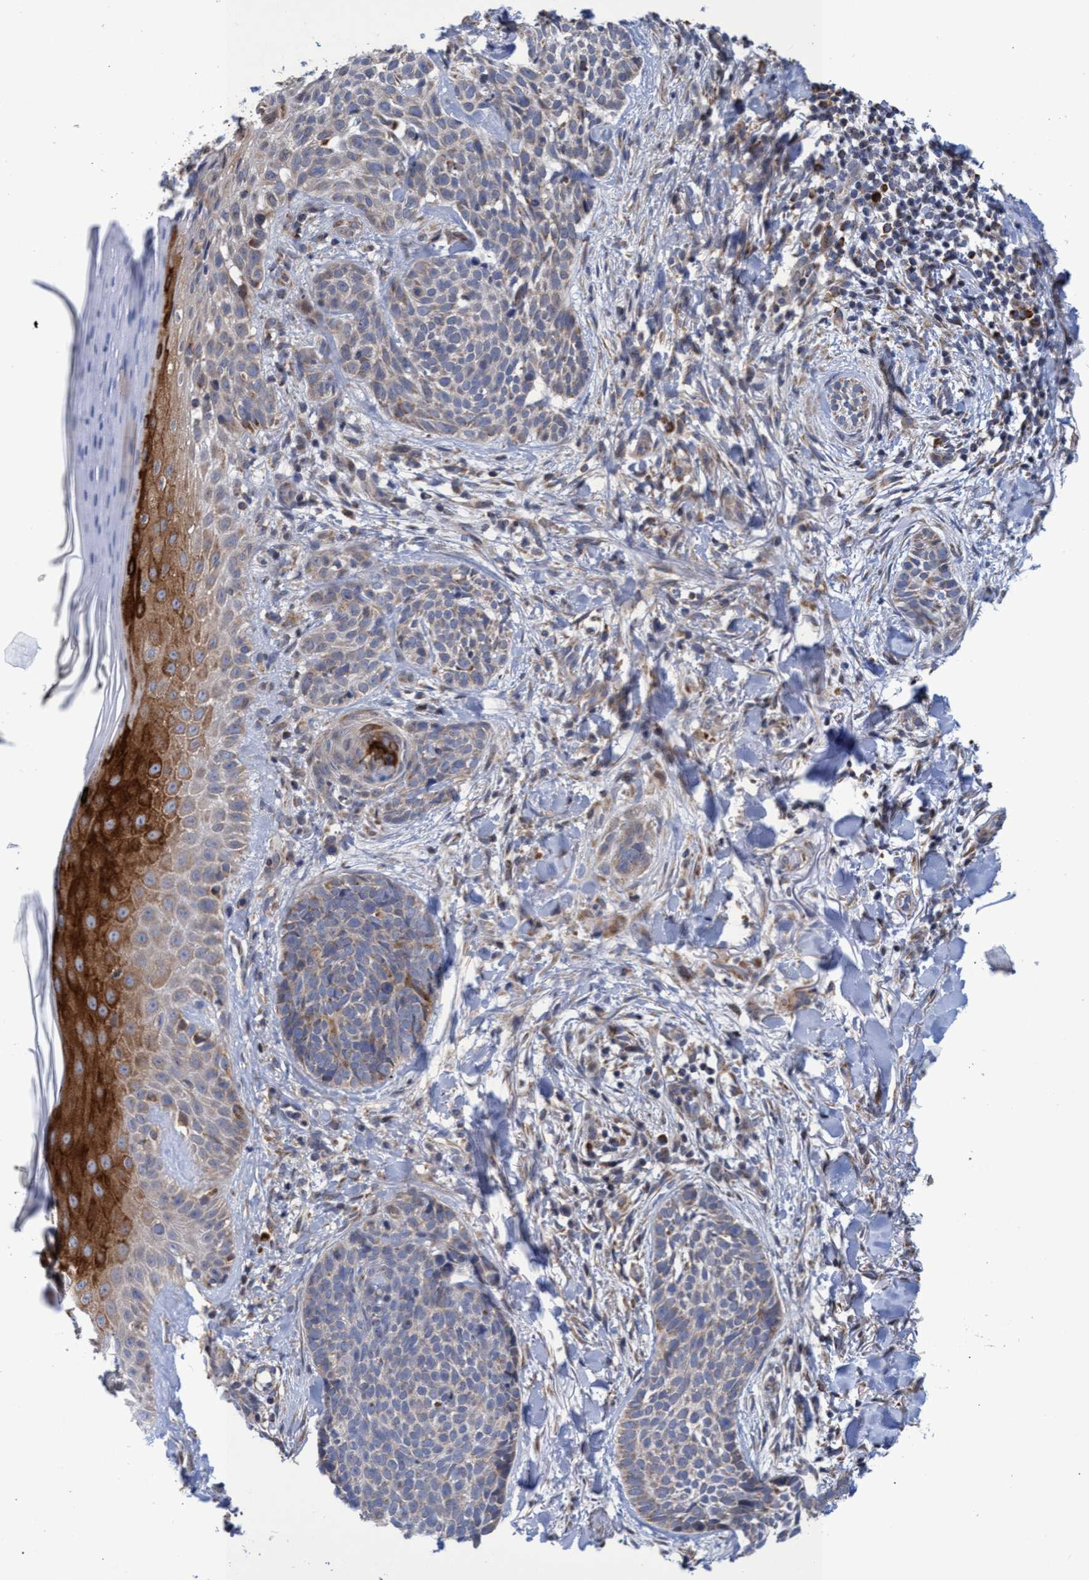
{"staining": {"intensity": "weak", "quantity": "25%-75%", "location": "cytoplasmic/membranous"}, "tissue": "skin cancer", "cell_type": "Tumor cells", "image_type": "cancer", "snomed": [{"axis": "morphology", "description": "Normal tissue, NOS"}, {"axis": "morphology", "description": "Basal cell carcinoma"}, {"axis": "topography", "description": "Skin"}], "caption": "DAB (3,3'-diaminobenzidine) immunohistochemical staining of human skin cancer shows weak cytoplasmic/membranous protein positivity in approximately 25%-75% of tumor cells.", "gene": "NAT16", "patient": {"sex": "male", "age": 67}}